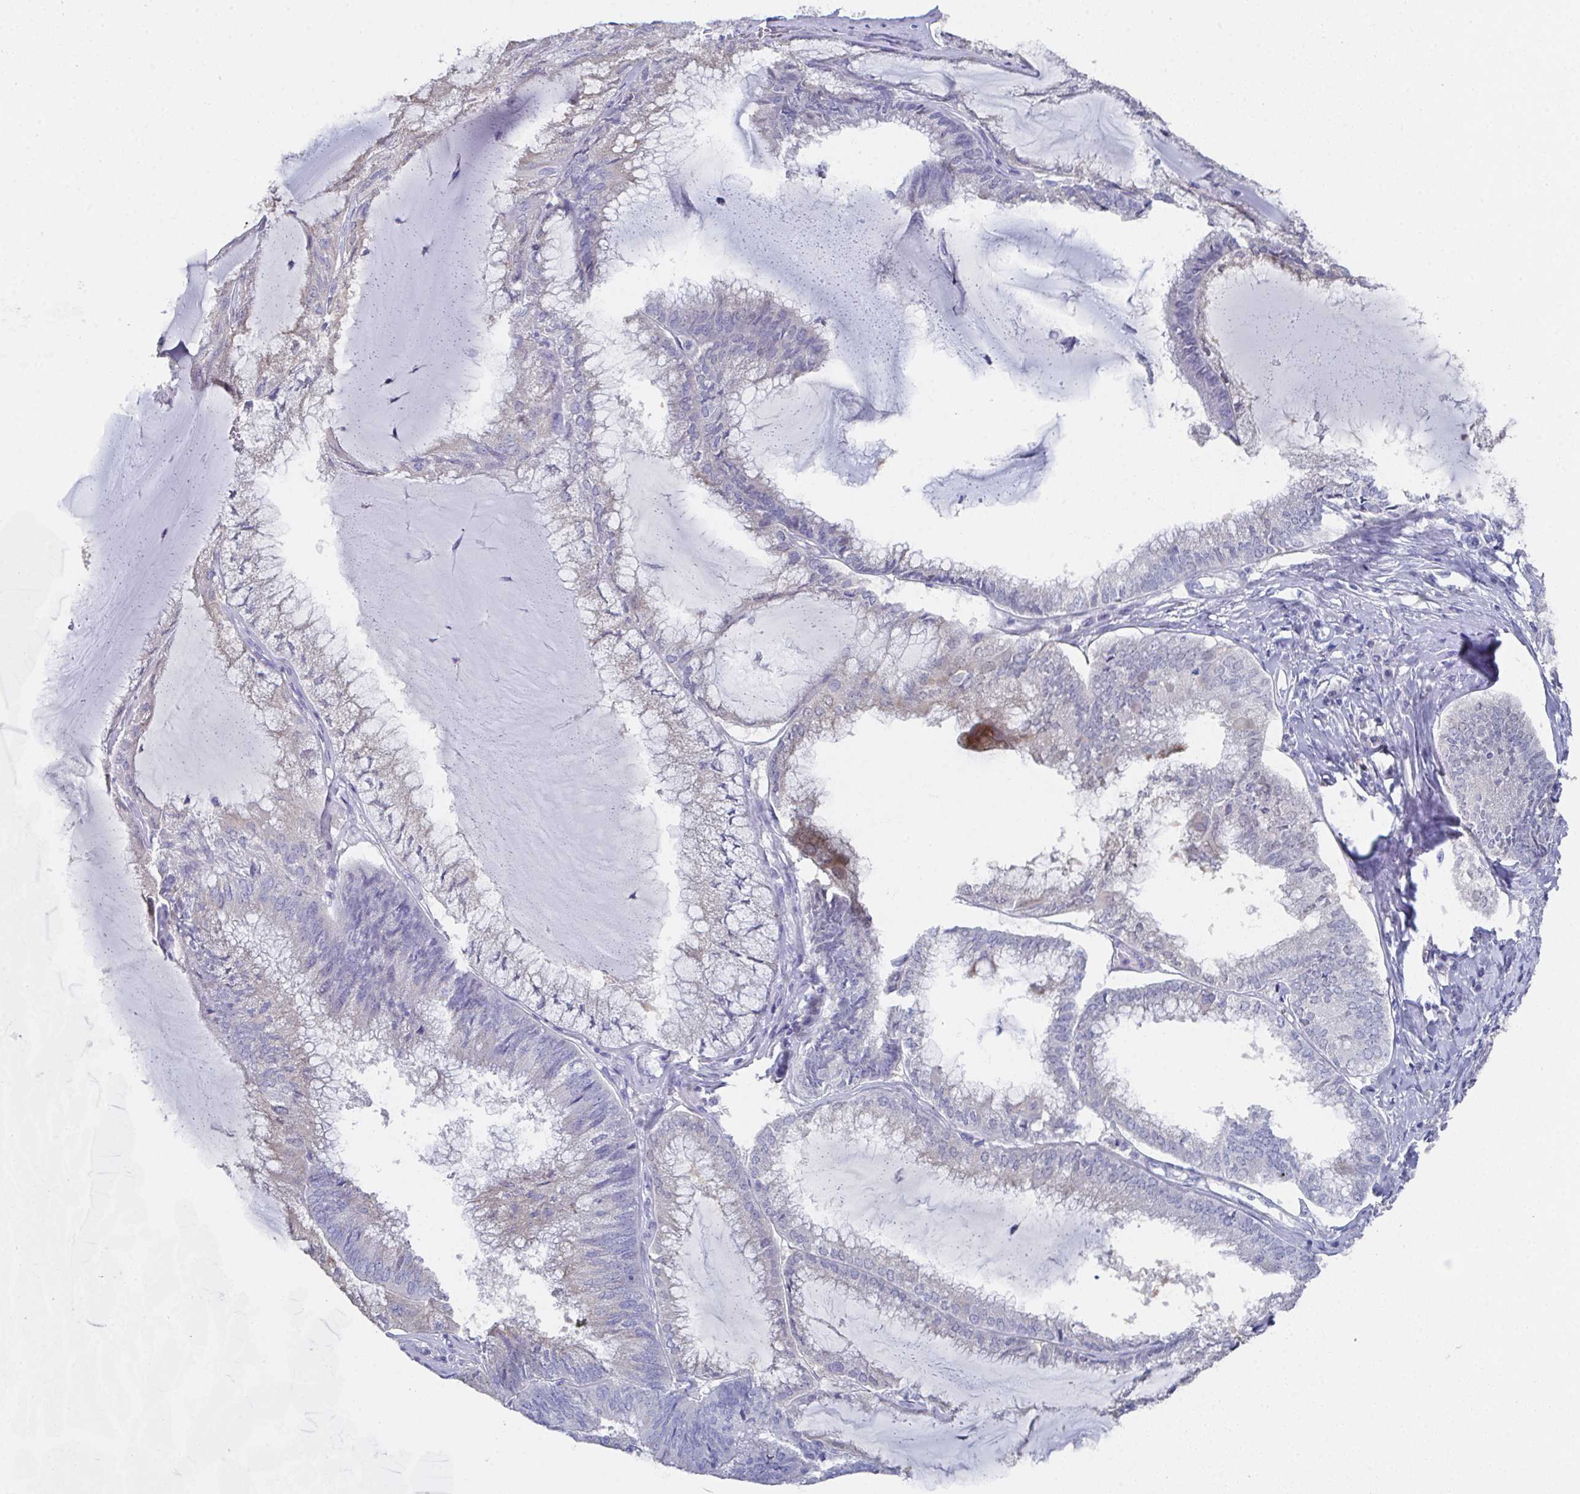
{"staining": {"intensity": "weak", "quantity": "<25%", "location": "cytoplasmic/membranous"}, "tissue": "endometrial cancer", "cell_type": "Tumor cells", "image_type": "cancer", "snomed": [{"axis": "morphology", "description": "Carcinoma, NOS"}, {"axis": "topography", "description": "Endometrium"}], "caption": "DAB immunohistochemical staining of endometrial carcinoma shows no significant expression in tumor cells. (DAB immunohistochemistry with hematoxylin counter stain).", "gene": "SSC4D", "patient": {"sex": "female", "age": 62}}